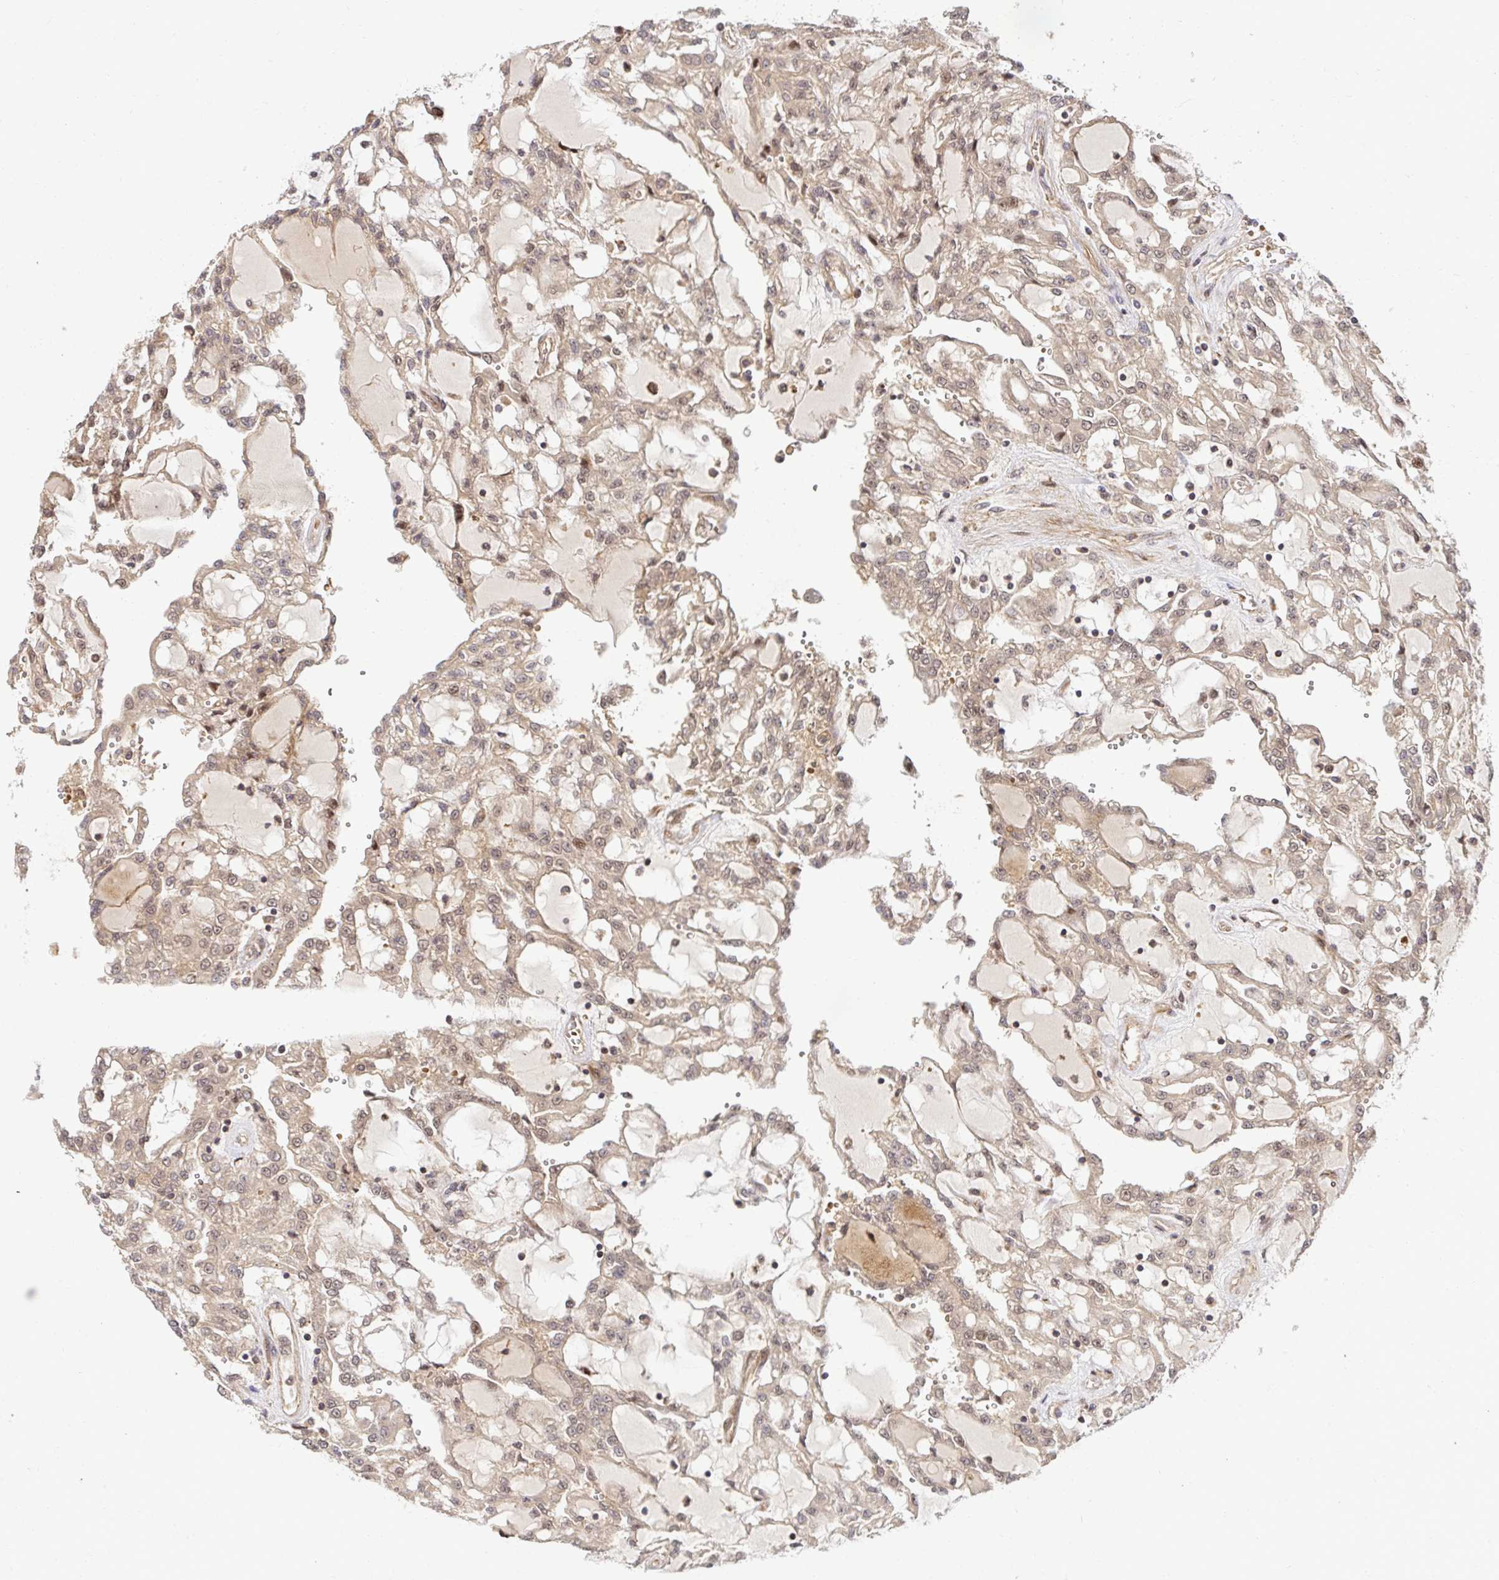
{"staining": {"intensity": "moderate", "quantity": "<25%", "location": "nuclear"}, "tissue": "renal cancer", "cell_type": "Tumor cells", "image_type": "cancer", "snomed": [{"axis": "morphology", "description": "Adenocarcinoma, NOS"}, {"axis": "topography", "description": "Kidney"}], "caption": "A photomicrograph of renal cancer stained for a protein demonstrates moderate nuclear brown staining in tumor cells.", "gene": "PSMA4", "patient": {"sex": "male", "age": 63}}